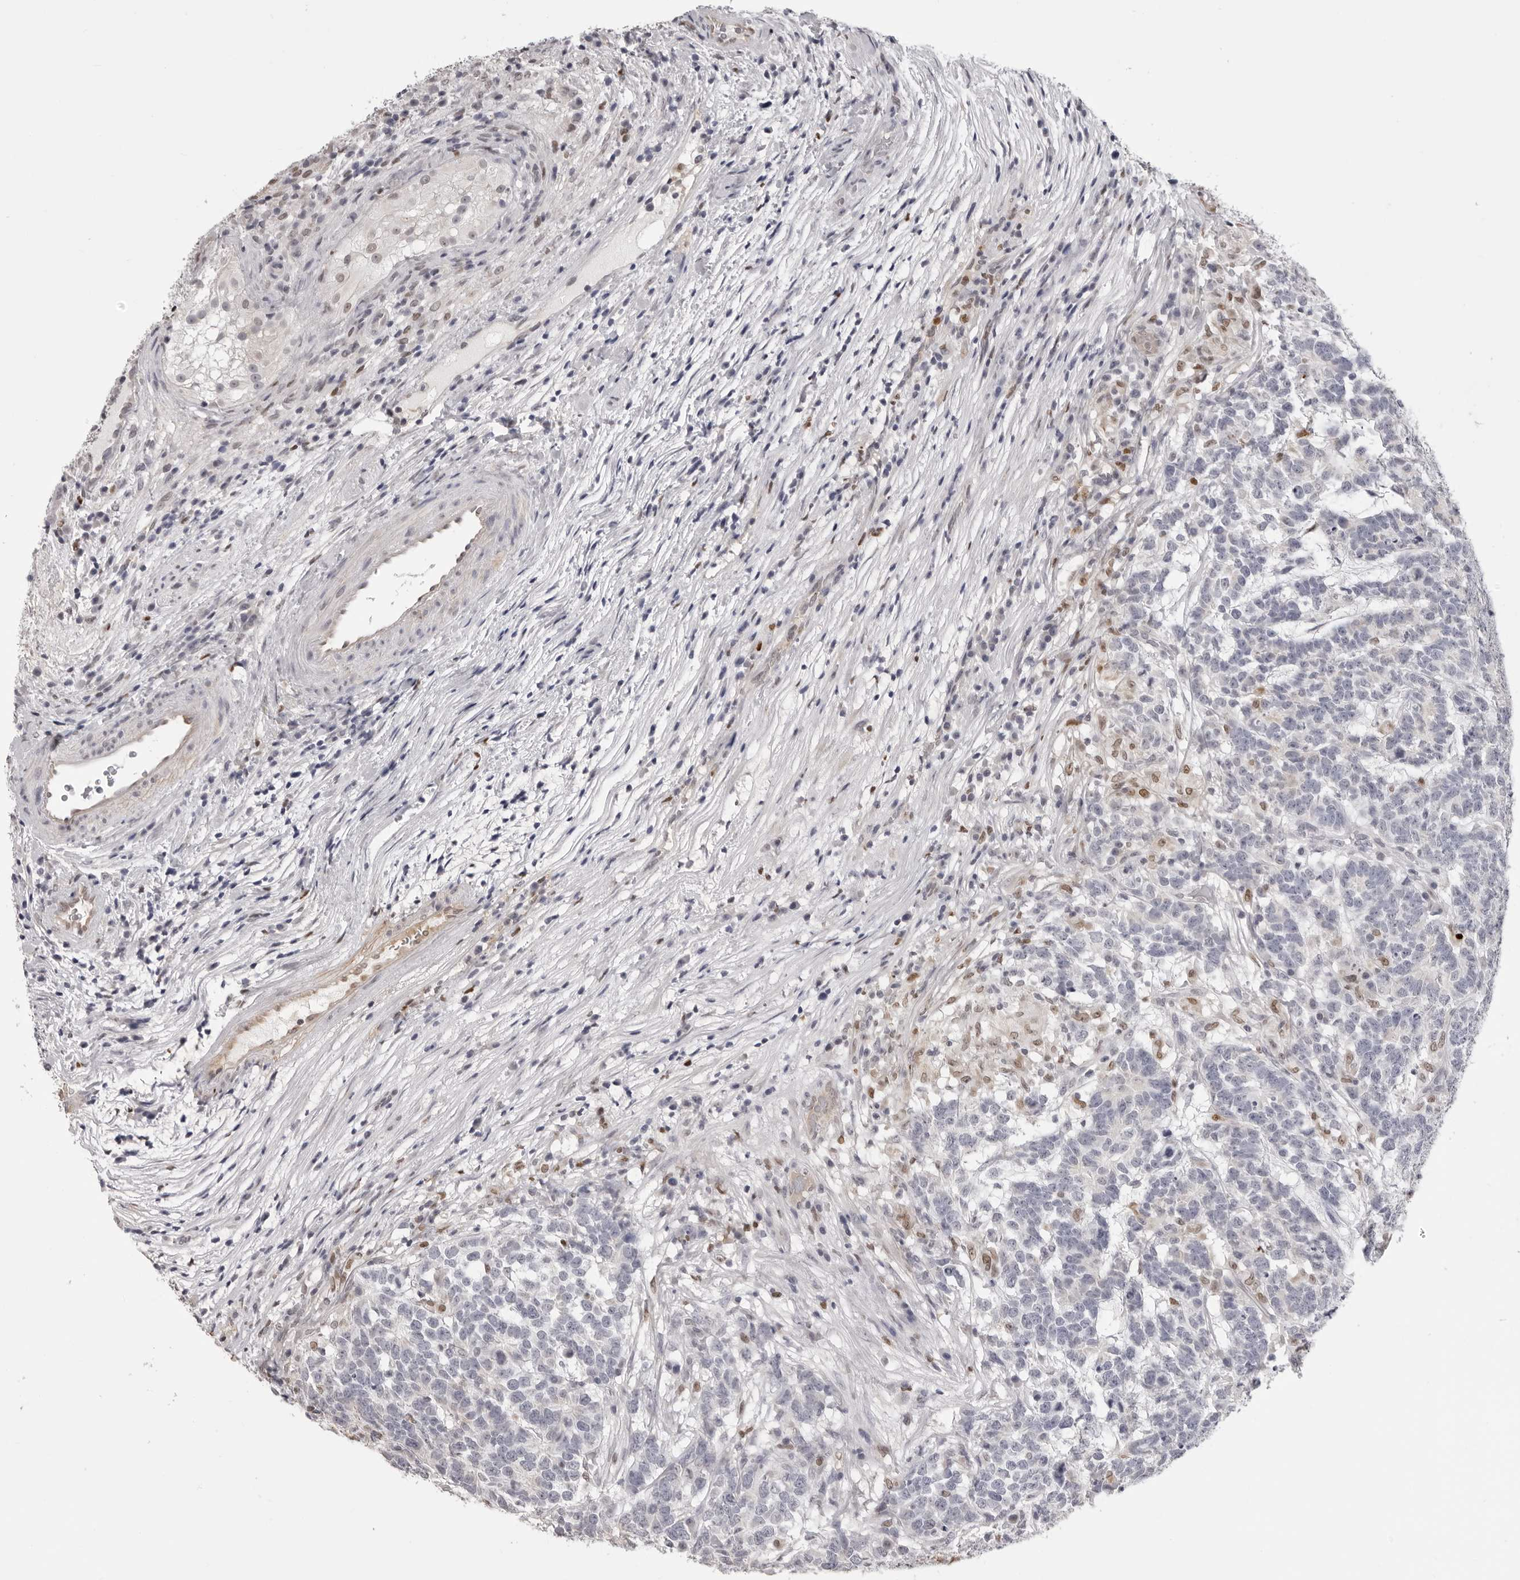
{"staining": {"intensity": "negative", "quantity": "none", "location": "none"}, "tissue": "testis cancer", "cell_type": "Tumor cells", "image_type": "cancer", "snomed": [{"axis": "morphology", "description": "Carcinoma, Embryonal, NOS"}, {"axis": "topography", "description": "Testis"}], "caption": "Testis embryonal carcinoma stained for a protein using IHC displays no positivity tumor cells.", "gene": "IL31", "patient": {"sex": "male", "age": 26}}